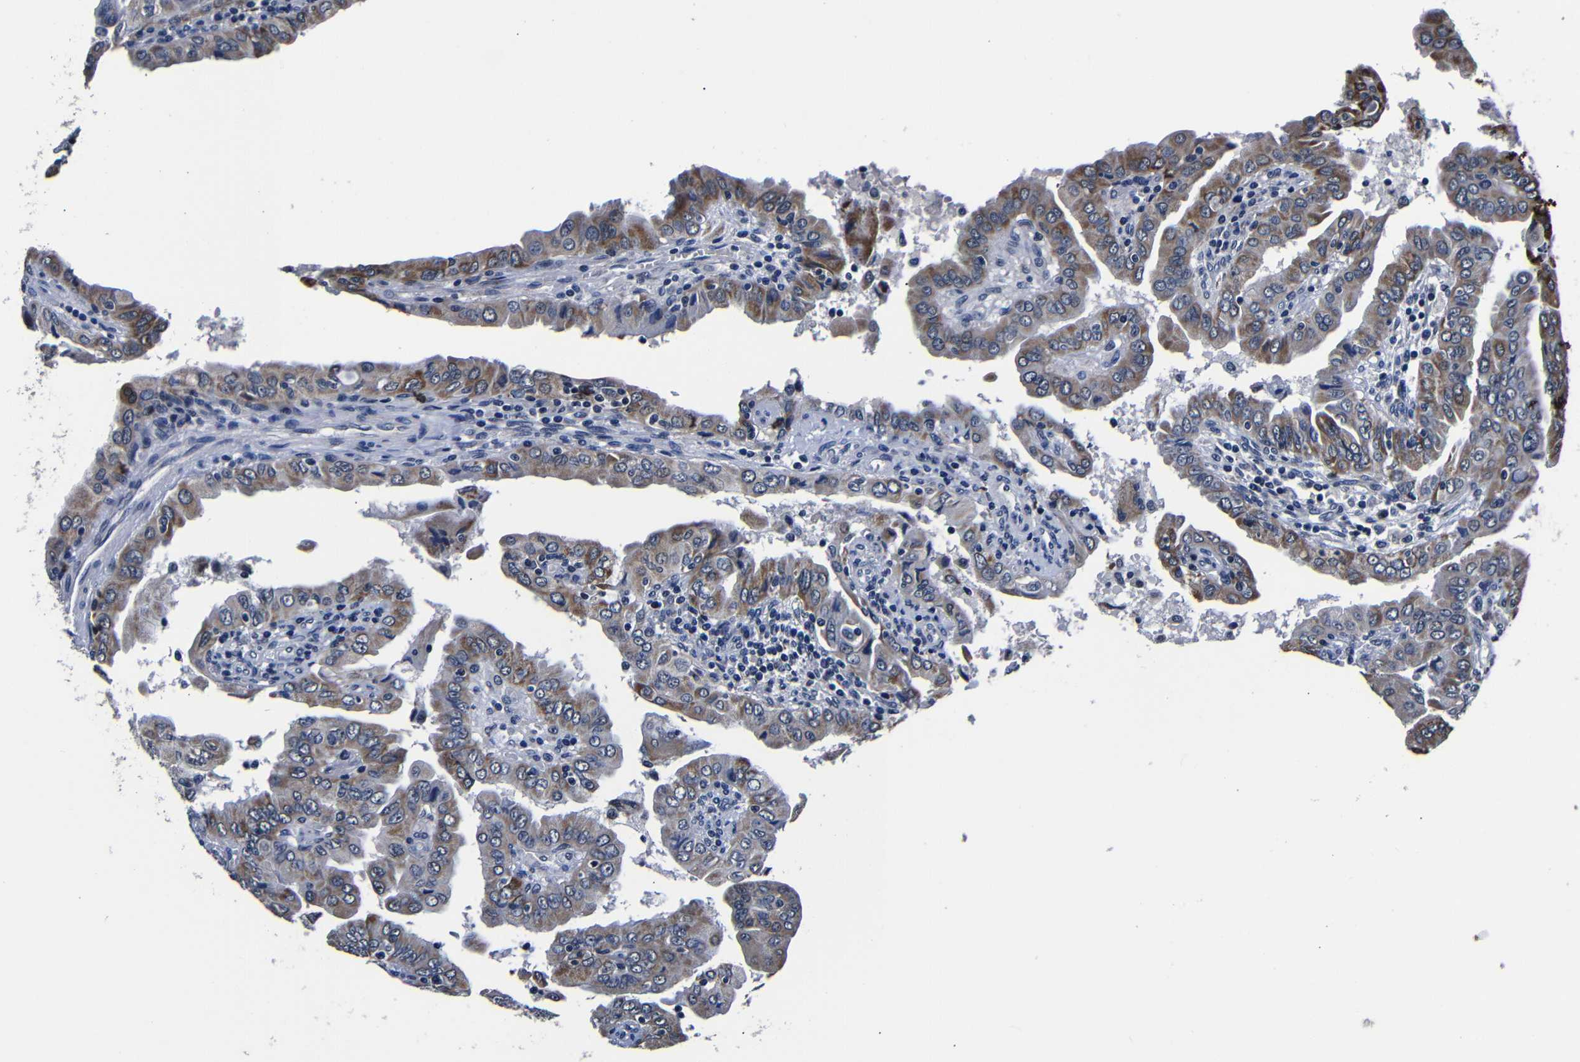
{"staining": {"intensity": "moderate", "quantity": ">75%", "location": "cytoplasmic/membranous"}, "tissue": "thyroid cancer", "cell_type": "Tumor cells", "image_type": "cancer", "snomed": [{"axis": "morphology", "description": "Papillary adenocarcinoma, NOS"}, {"axis": "topography", "description": "Thyroid gland"}], "caption": "Human thyroid cancer stained with a brown dye reveals moderate cytoplasmic/membranous positive expression in approximately >75% of tumor cells.", "gene": "DEPP1", "patient": {"sex": "male", "age": 33}}